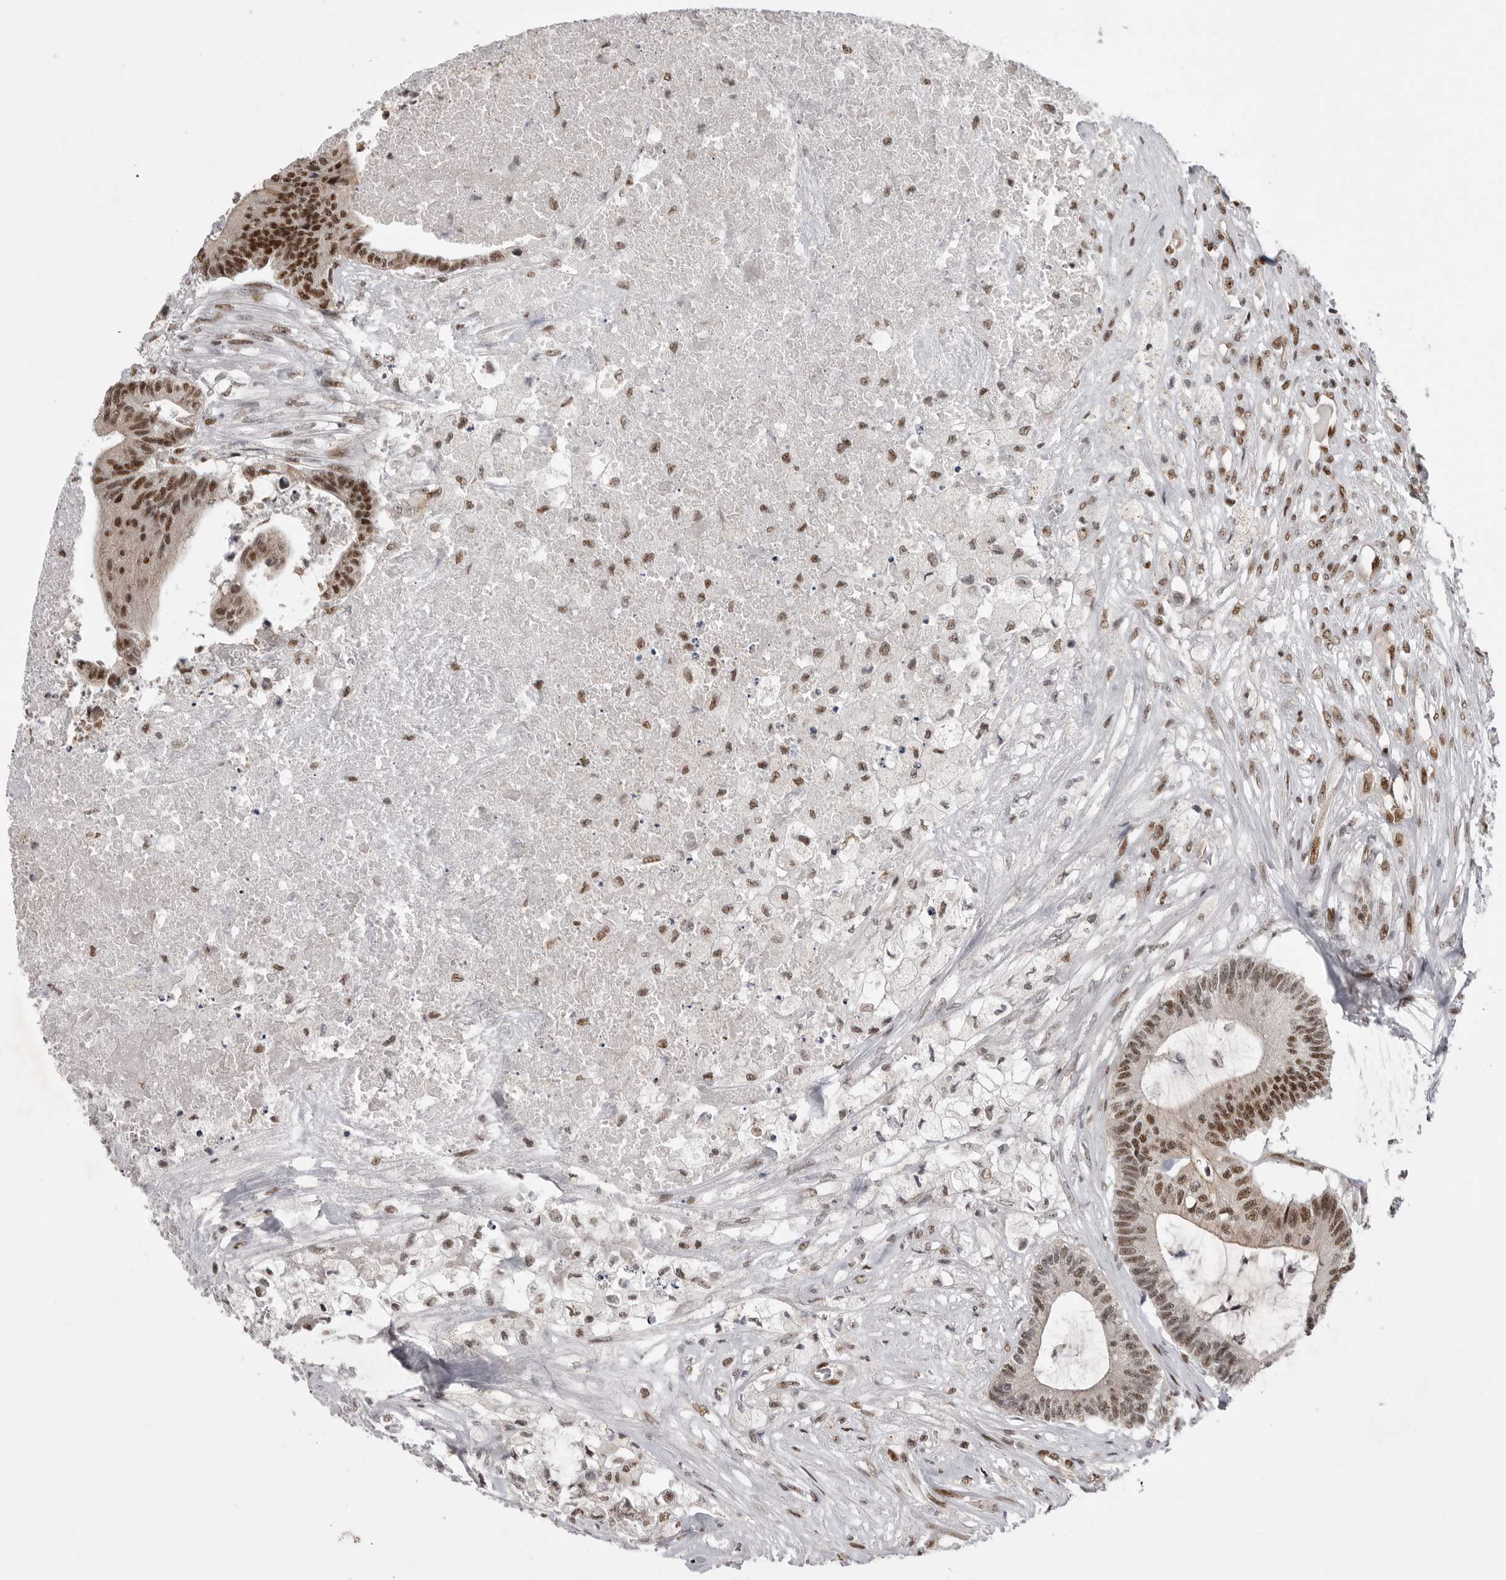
{"staining": {"intensity": "strong", "quantity": ">75%", "location": "nuclear"}, "tissue": "colorectal cancer", "cell_type": "Tumor cells", "image_type": "cancer", "snomed": [{"axis": "morphology", "description": "Adenocarcinoma, NOS"}, {"axis": "topography", "description": "Colon"}], "caption": "Immunohistochemical staining of adenocarcinoma (colorectal) exhibits high levels of strong nuclear positivity in approximately >75% of tumor cells.", "gene": "PPP1R8", "patient": {"sex": "female", "age": 84}}